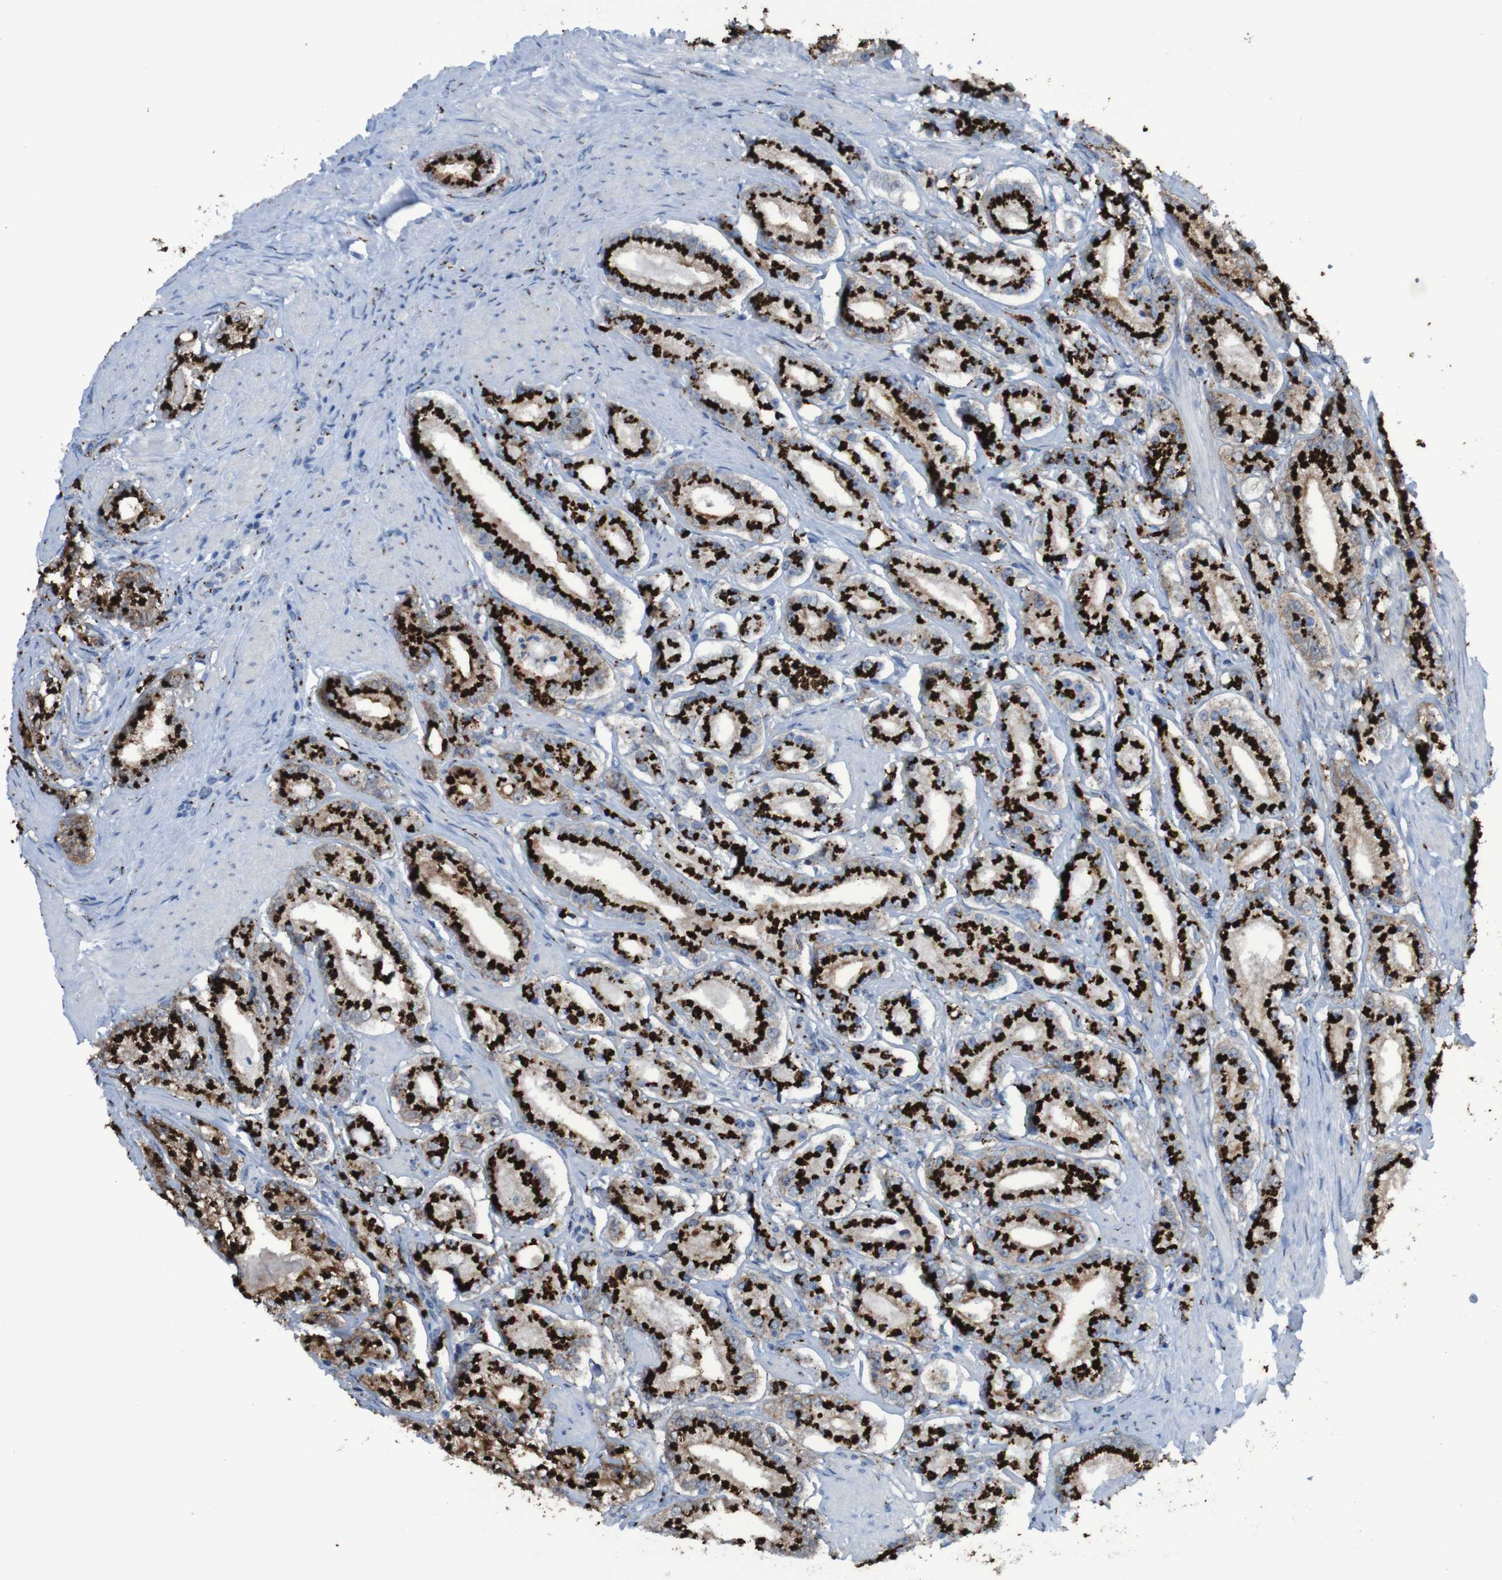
{"staining": {"intensity": "strong", "quantity": ">75%", "location": "cytoplasmic/membranous"}, "tissue": "prostate cancer", "cell_type": "Tumor cells", "image_type": "cancer", "snomed": [{"axis": "morphology", "description": "Adenocarcinoma, Low grade"}, {"axis": "topography", "description": "Prostate"}], "caption": "This histopathology image exhibits IHC staining of adenocarcinoma (low-grade) (prostate), with high strong cytoplasmic/membranous positivity in about >75% of tumor cells.", "gene": "GOLM1", "patient": {"sex": "male", "age": 63}}